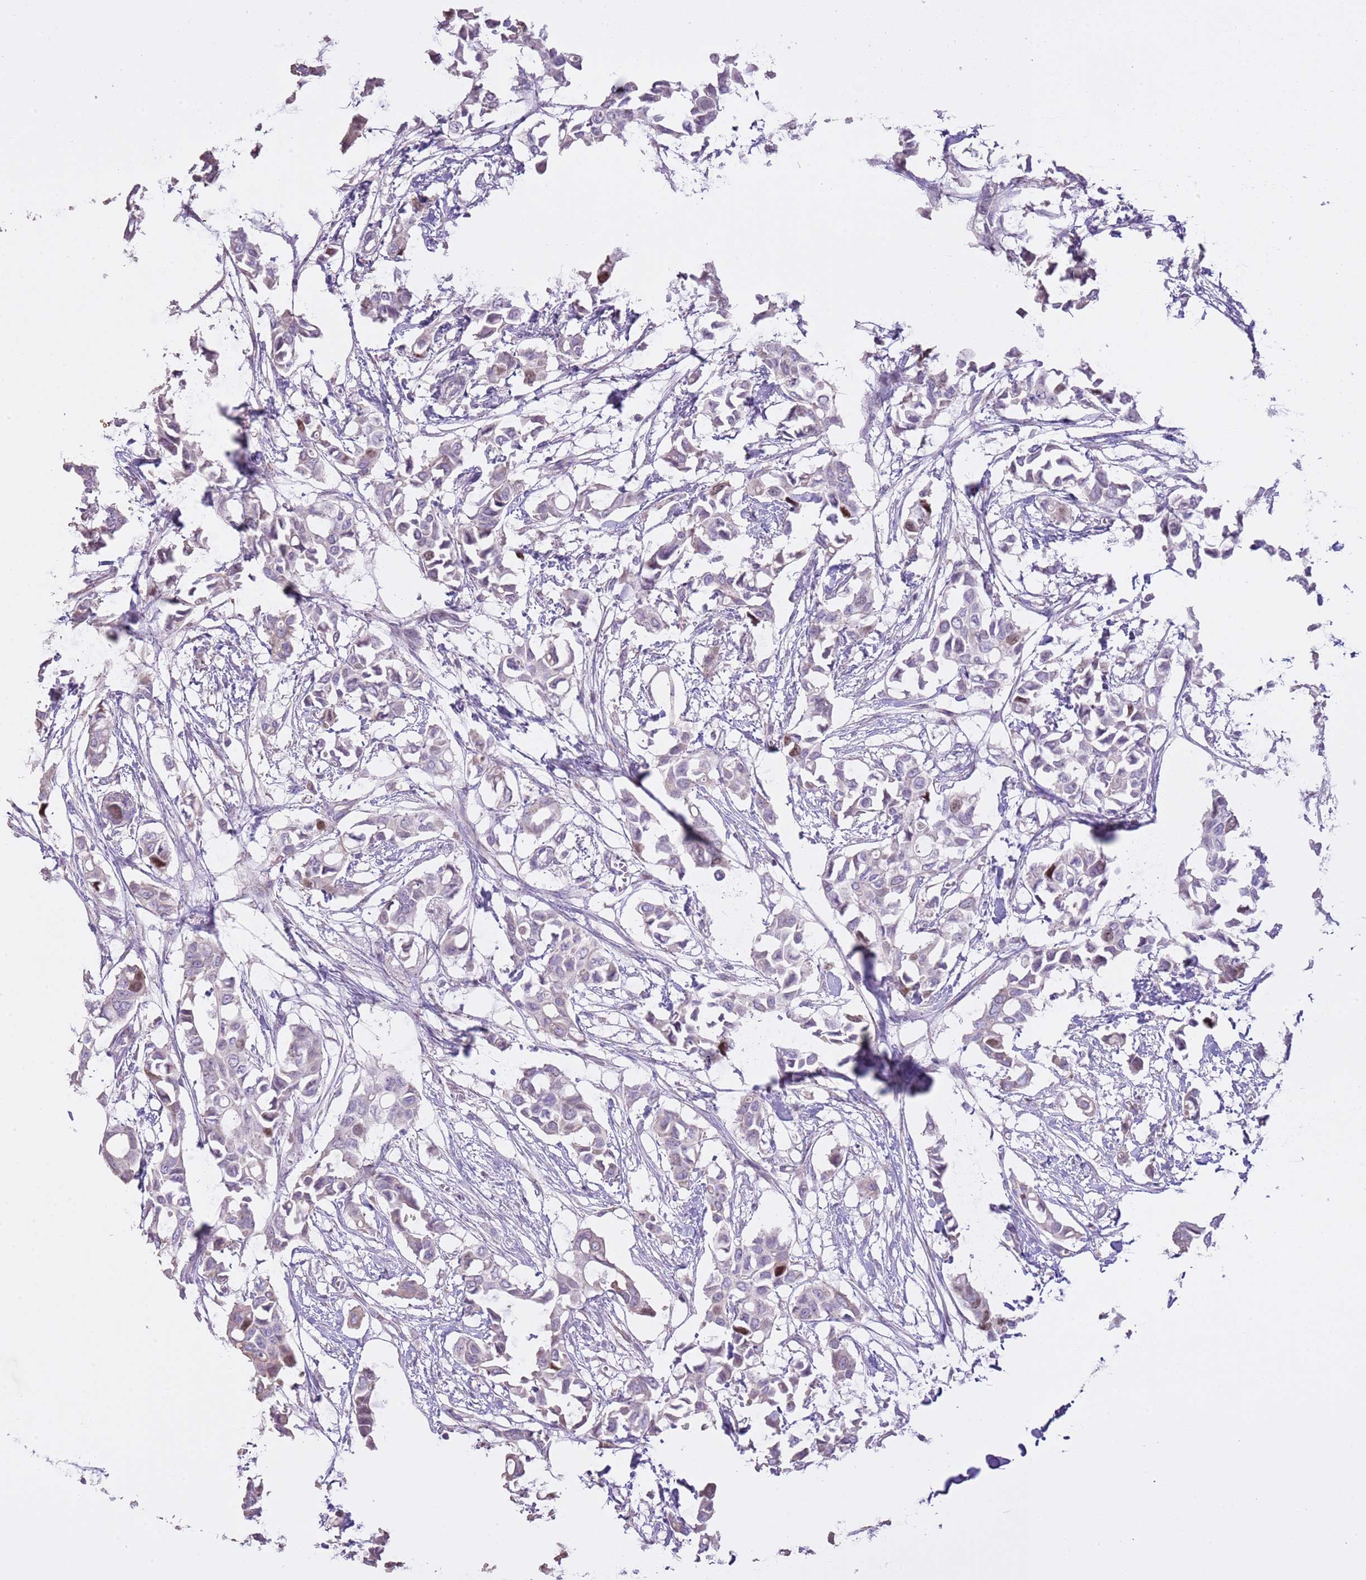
{"staining": {"intensity": "negative", "quantity": "none", "location": "none"}, "tissue": "breast cancer", "cell_type": "Tumor cells", "image_type": "cancer", "snomed": [{"axis": "morphology", "description": "Duct carcinoma"}, {"axis": "topography", "description": "Breast"}], "caption": "This is an immunohistochemistry image of breast cancer. There is no staining in tumor cells.", "gene": "GMNN", "patient": {"sex": "female", "age": 41}}